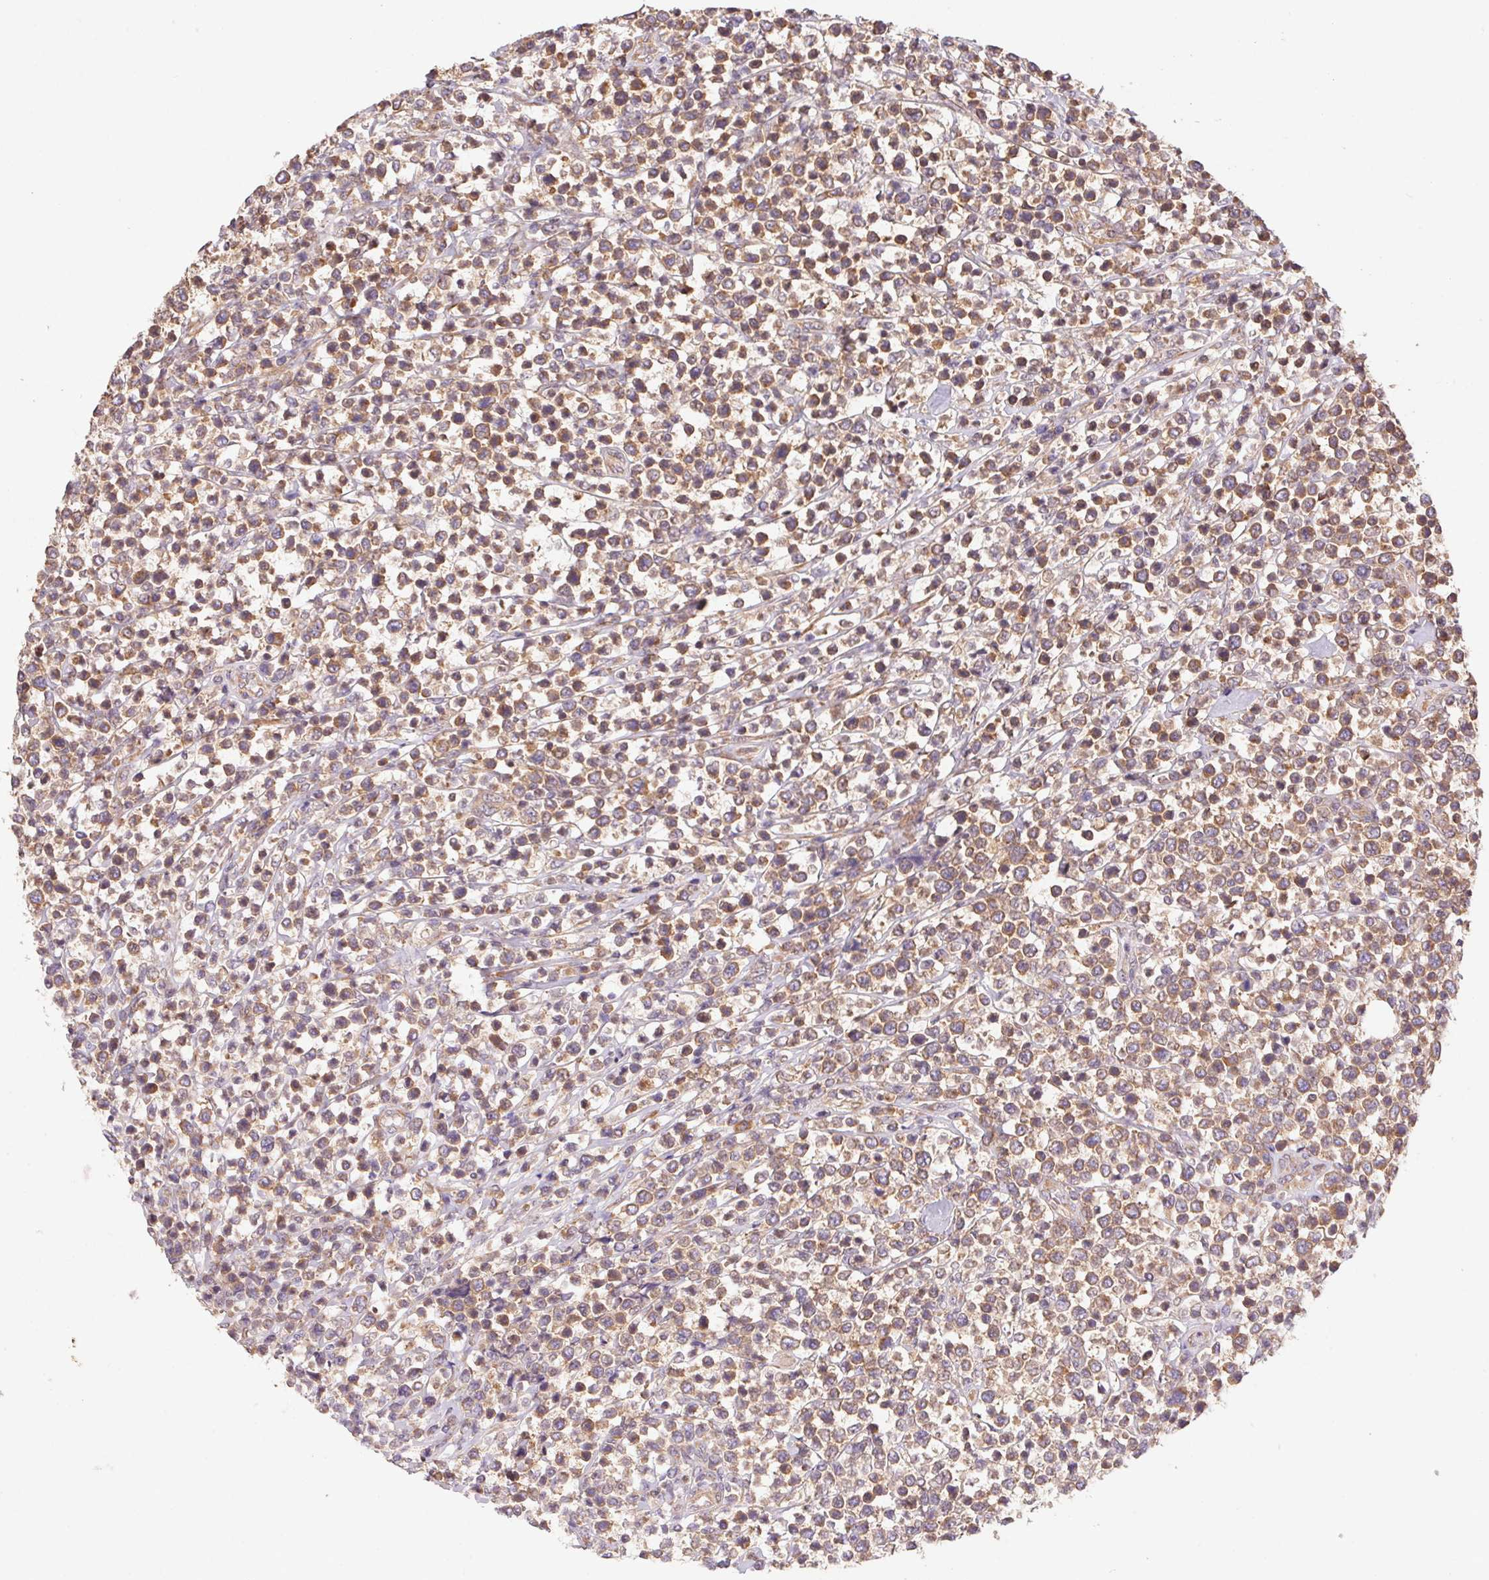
{"staining": {"intensity": "moderate", "quantity": "25%-75%", "location": "cytoplasmic/membranous"}, "tissue": "lymphoma", "cell_type": "Tumor cells", "image_type": "cancer", "snomed": [{"axis": "morphology", "description": "Malignant lymphoma, non-Hodgkin's type, High grade"}, {"axis": "topography", "description": "Soft tissue"}], "caption": "Immunohistochemical staining of lymphoma displays medium levels of moderate cytoplasmic/membranous protein staining in approximately 25%-75% of tumor cells.", "gene": "RPL27A", "patient": {"sex": "female", "age": 56}}